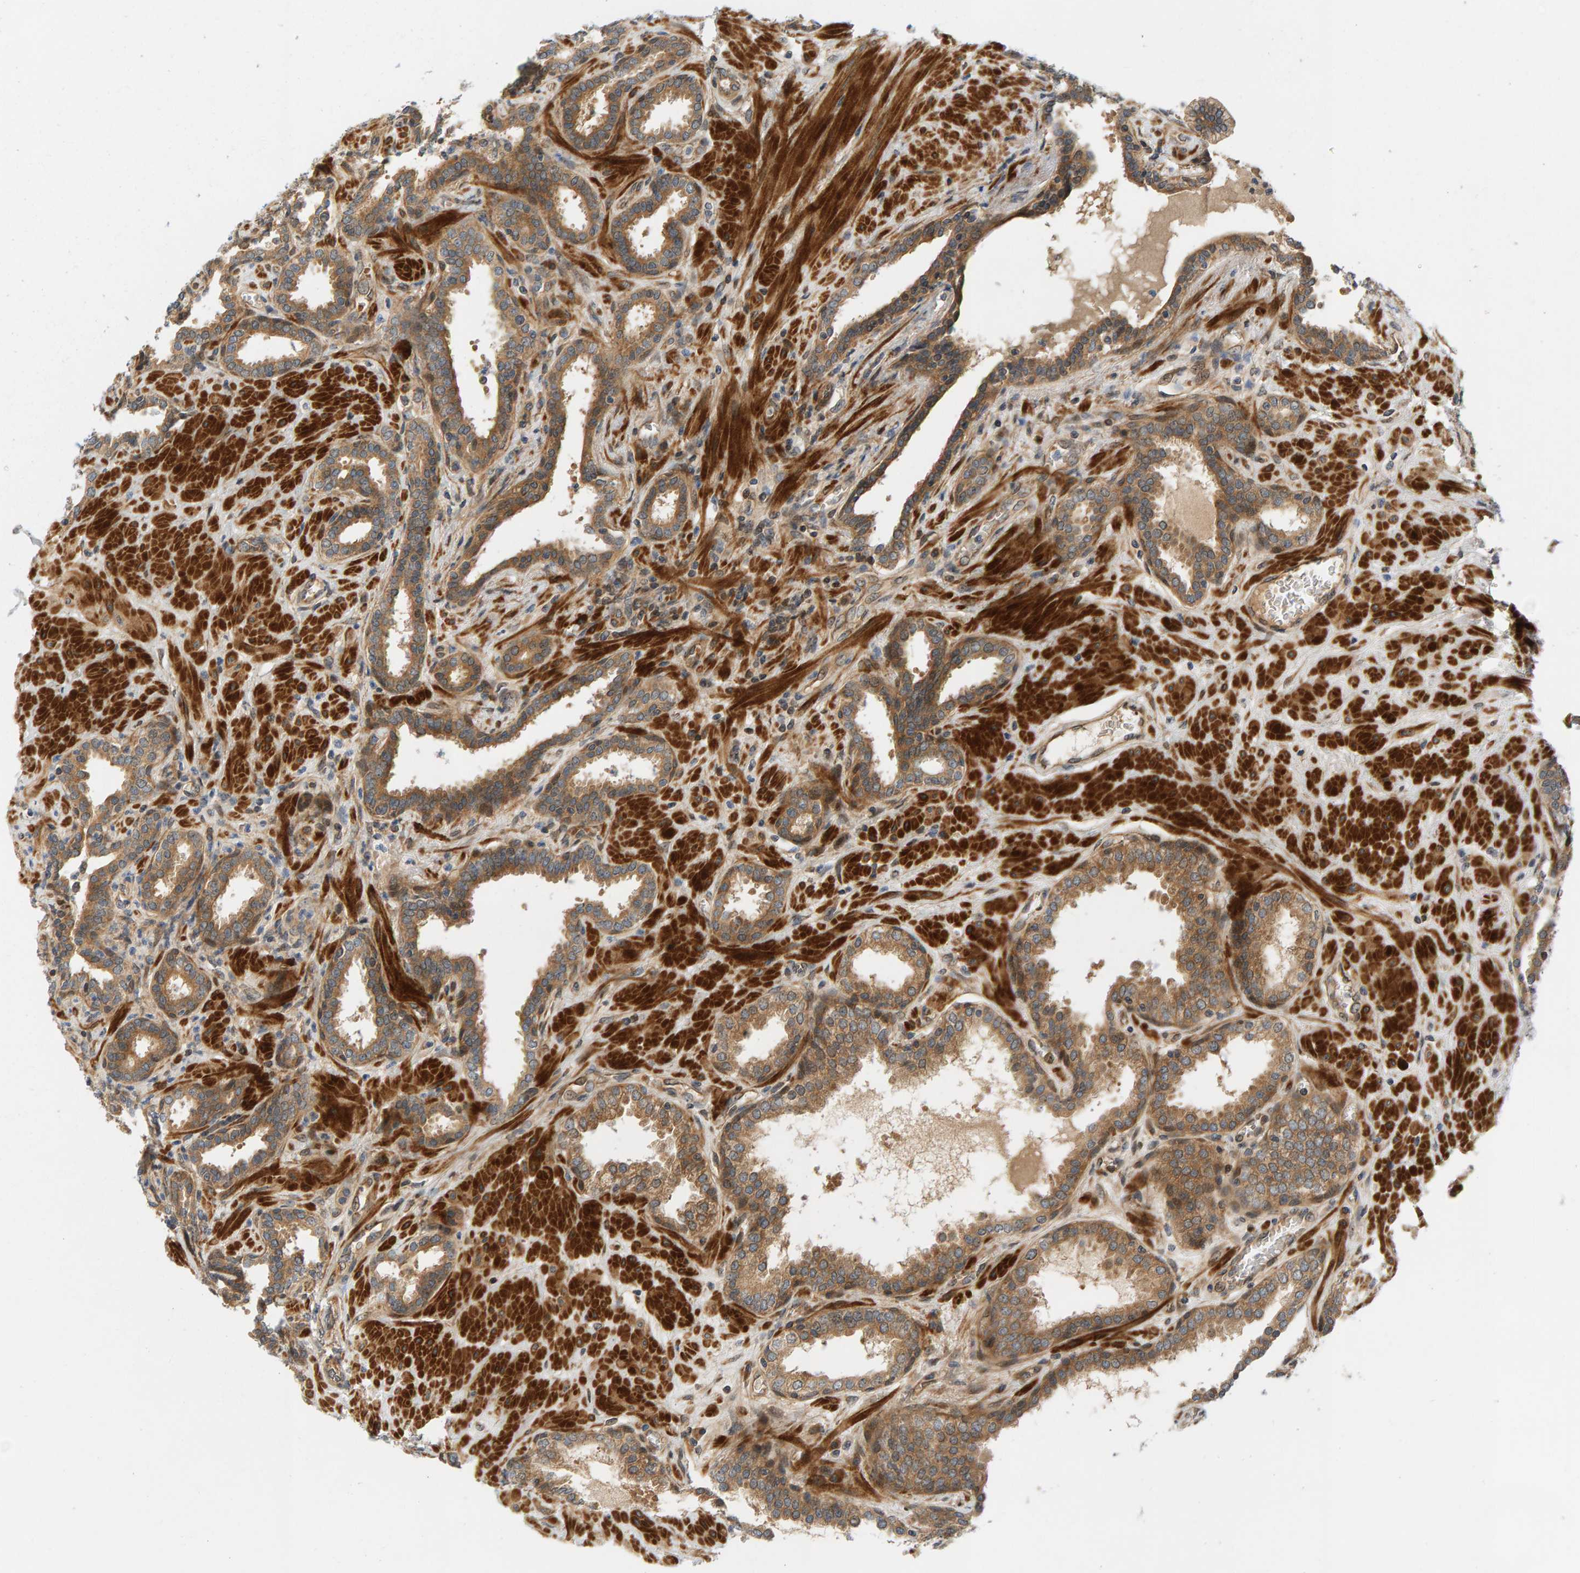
{"staining": {"intensity": "moderate", "quantity": ">75%", "location": "cytoplasmic/membranous"}, "tissue": "prostate", "cell_type": "Glandular cells", "image_type": "normal", "snomed": [{"axis": "morphology", "description": "Normal tissue, NOS"}, {"axis": "topography", "description": "Prostate"}], "caption": "Immunohistochemical staining of normal human prostate shows moderate cytoplasmic/membranous protein staining in about >75% of glandular cells. (brown staining indicates protein expression, while blue staining denotes nuclei).", "gene": "BAHCC1", "patient": {"sex": "male", "age": 51}}